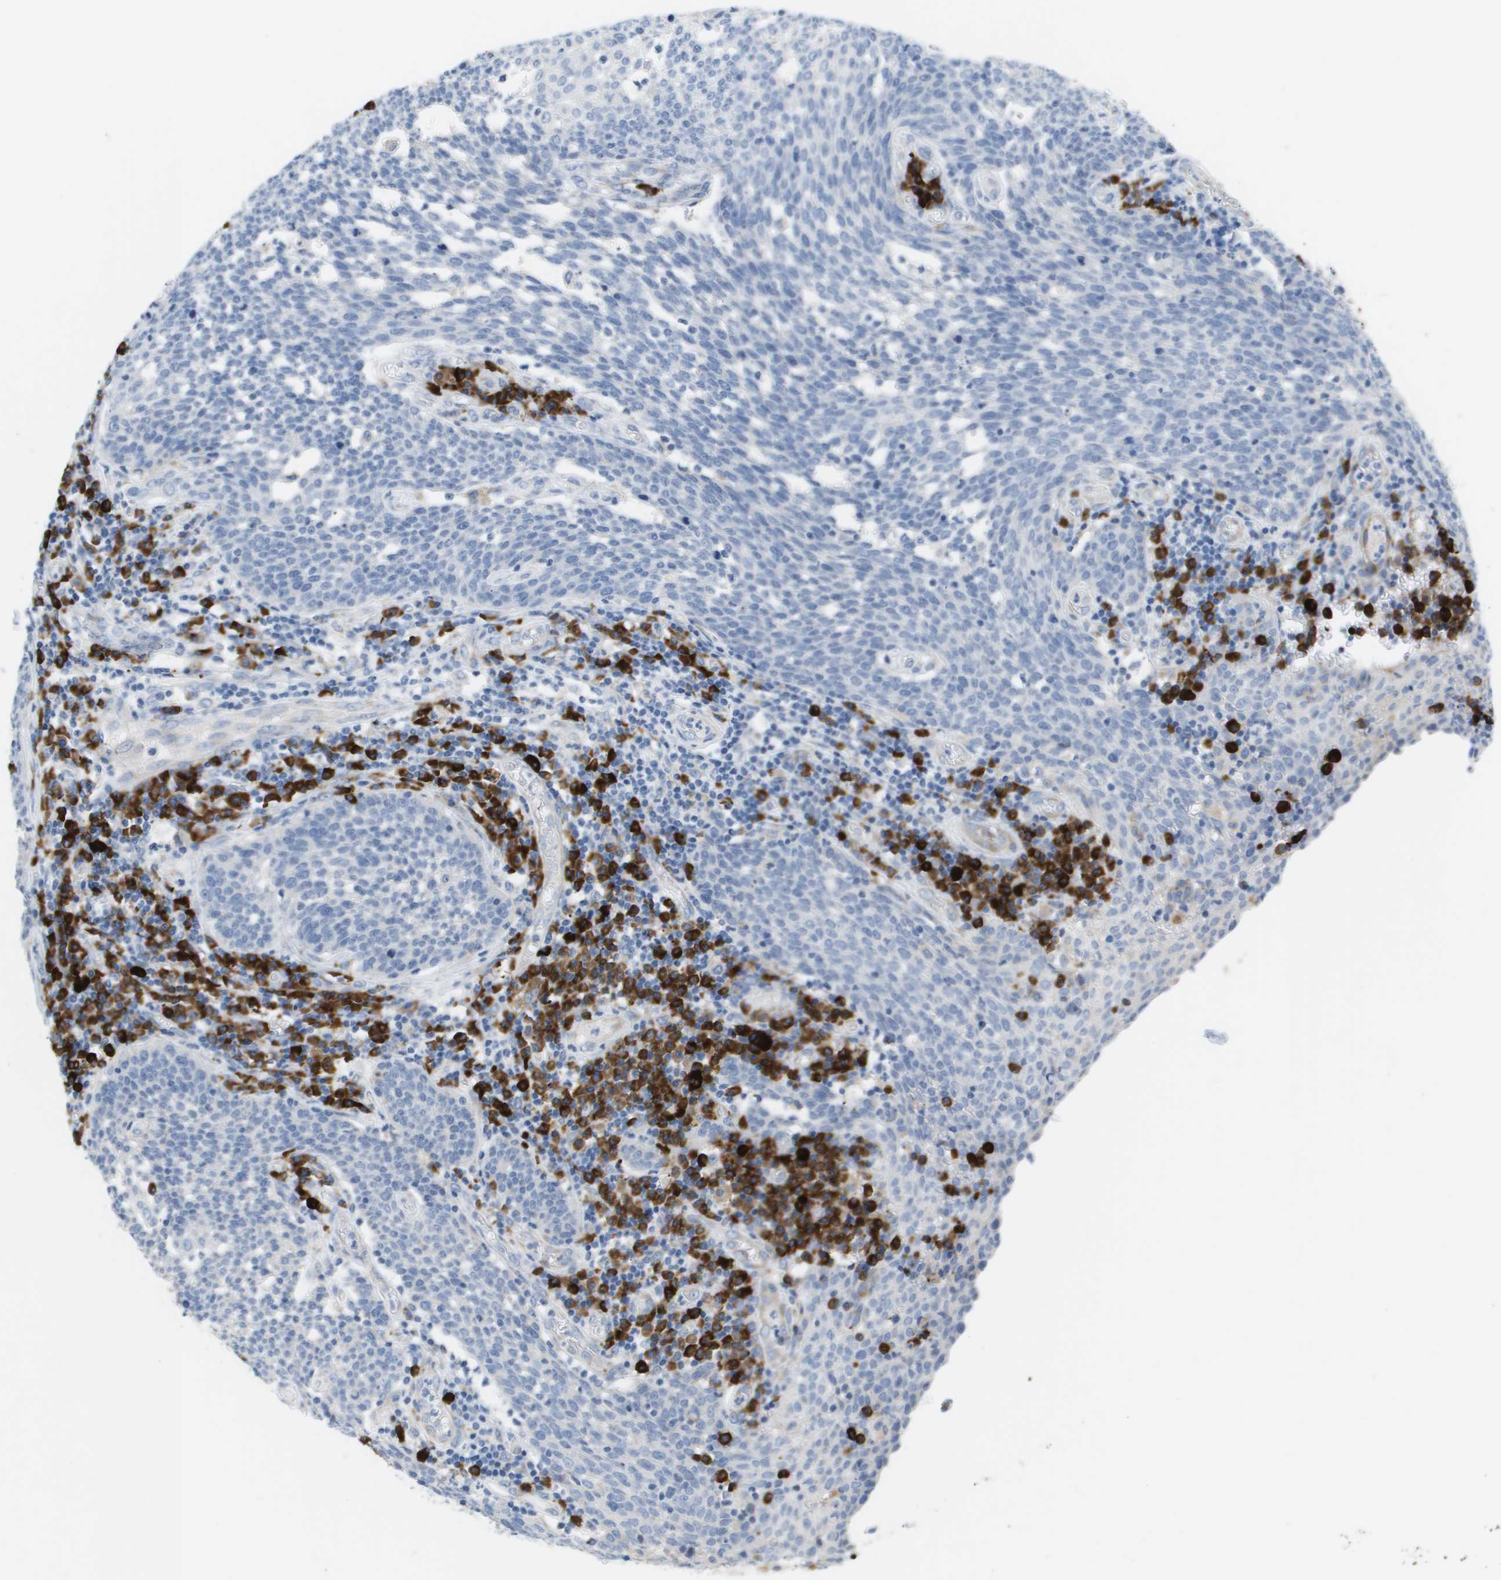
{"staining": {"intensity": "negative", "quantity": "none", "location": "none"}, "tissue": "cervical cancer", "cell_type": "Tumor cells", "image_type": "cancer", "snomed": [{"axis": "morphology", "description": "Squamous cell carcinoma, NOS"}, {"axis": "topography", "description": "Cervix"}], "caption": "DAB (3,3'-diaminobenzidine) immunohistochemical staining of human cervical cancer (squamous cell carcinoma) displays no significant positivity in tumor cells. The staining is performed using DAB (3,3'-diaminobenzidine) brown chromogen with nuclei counter-stained in using hematoxylin.", "gene": "CD3G", "patient": {"sex": "female", "age": 34}}